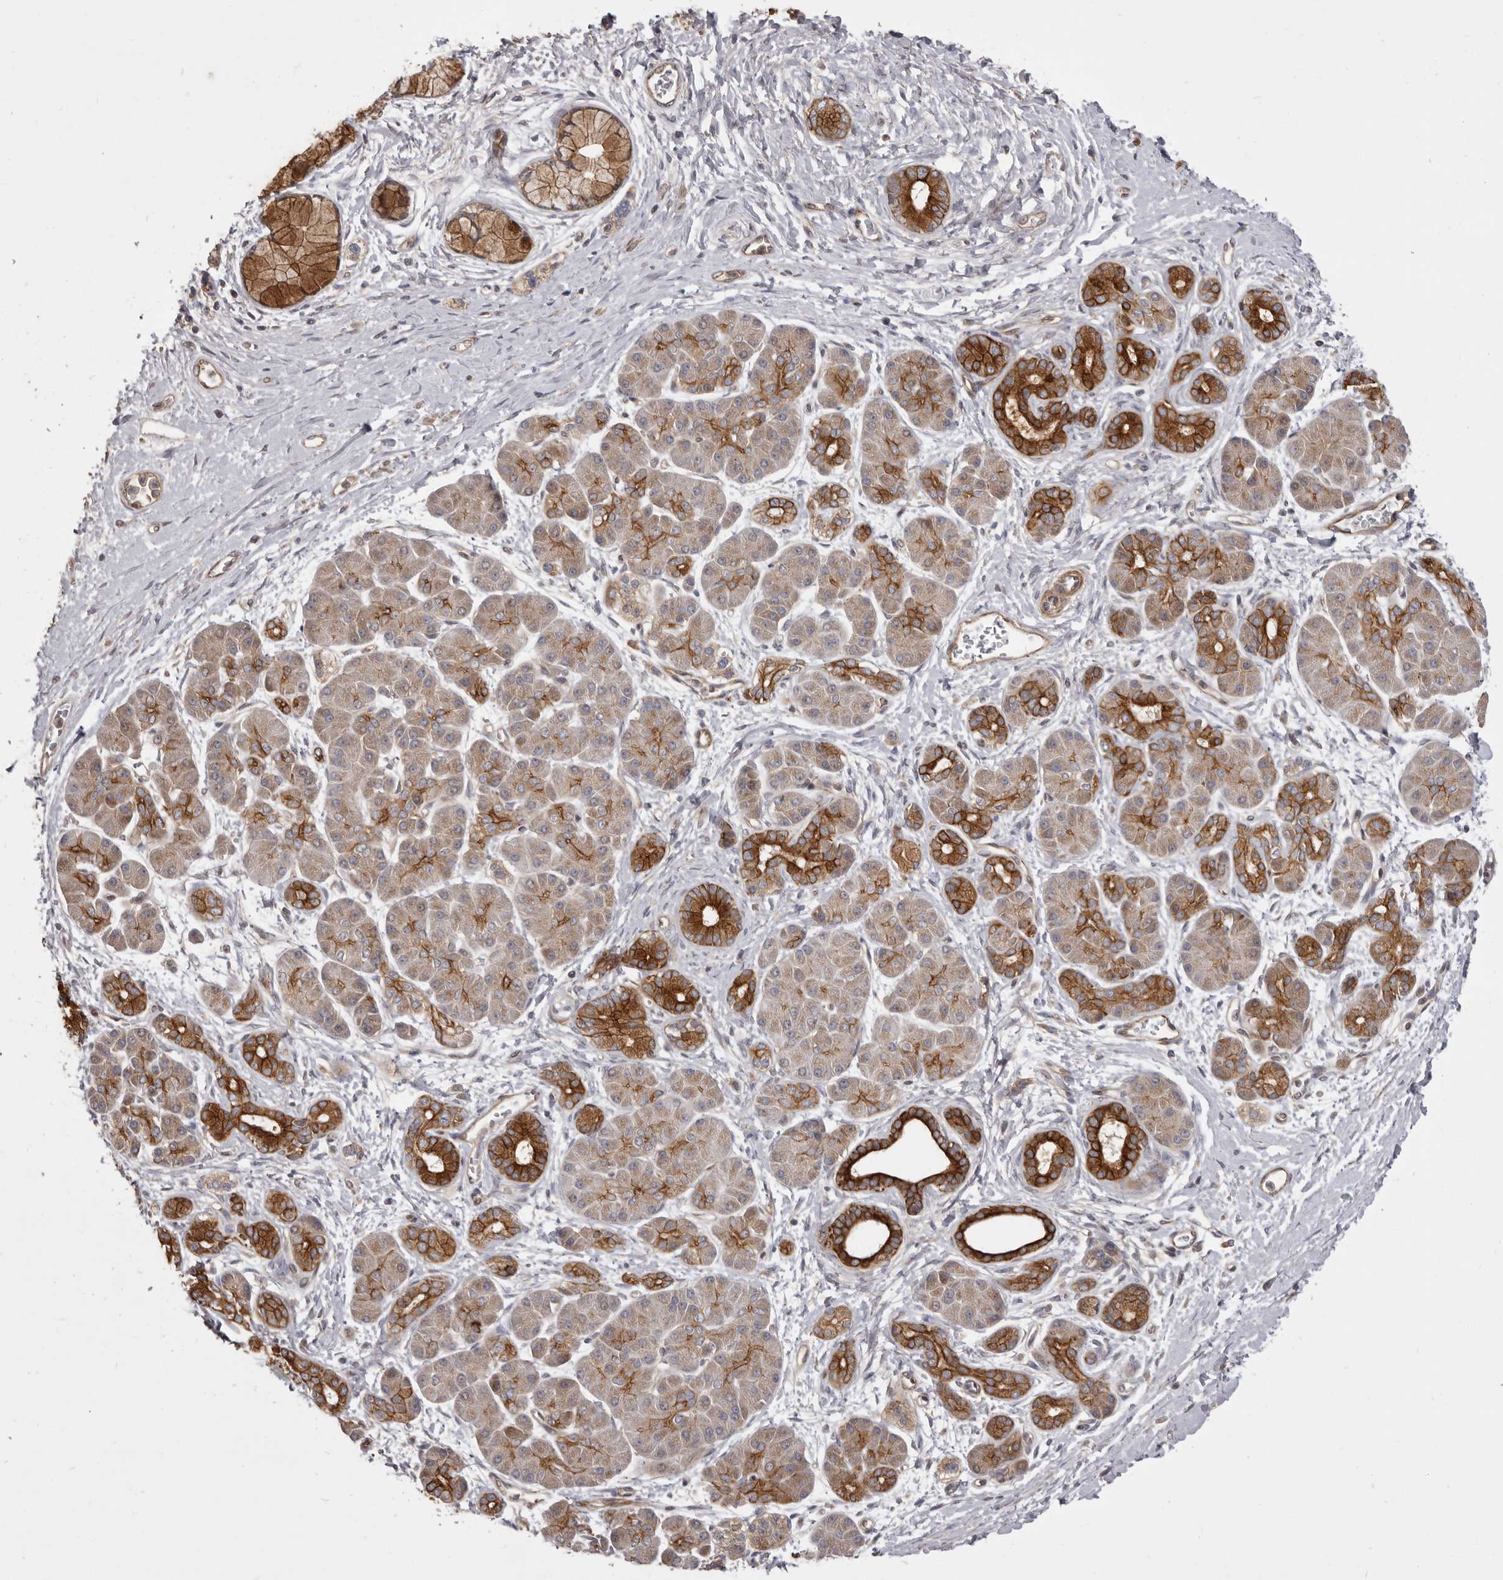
{"staining": {"intensity": "strong", "quantity": "25%-75%", "location": "cytoplasmic/membranous"}, "tissue": "pancreatic cancer", "cell_type": "Tumor cells", "image_type": "cancer", "snomed": [{"axis": "morphology", "description": "Adenocarcinoma, NOS"}, {"axis": "topography", "description": "Pancreas"}], "caption": "Tumor cells show strong cytoplasmic/membranous staining in approximately 25%-75% of cells in pancreatic cancer.", "gene": "VPS45", "patient": {"sex": "male", "age": 58}}